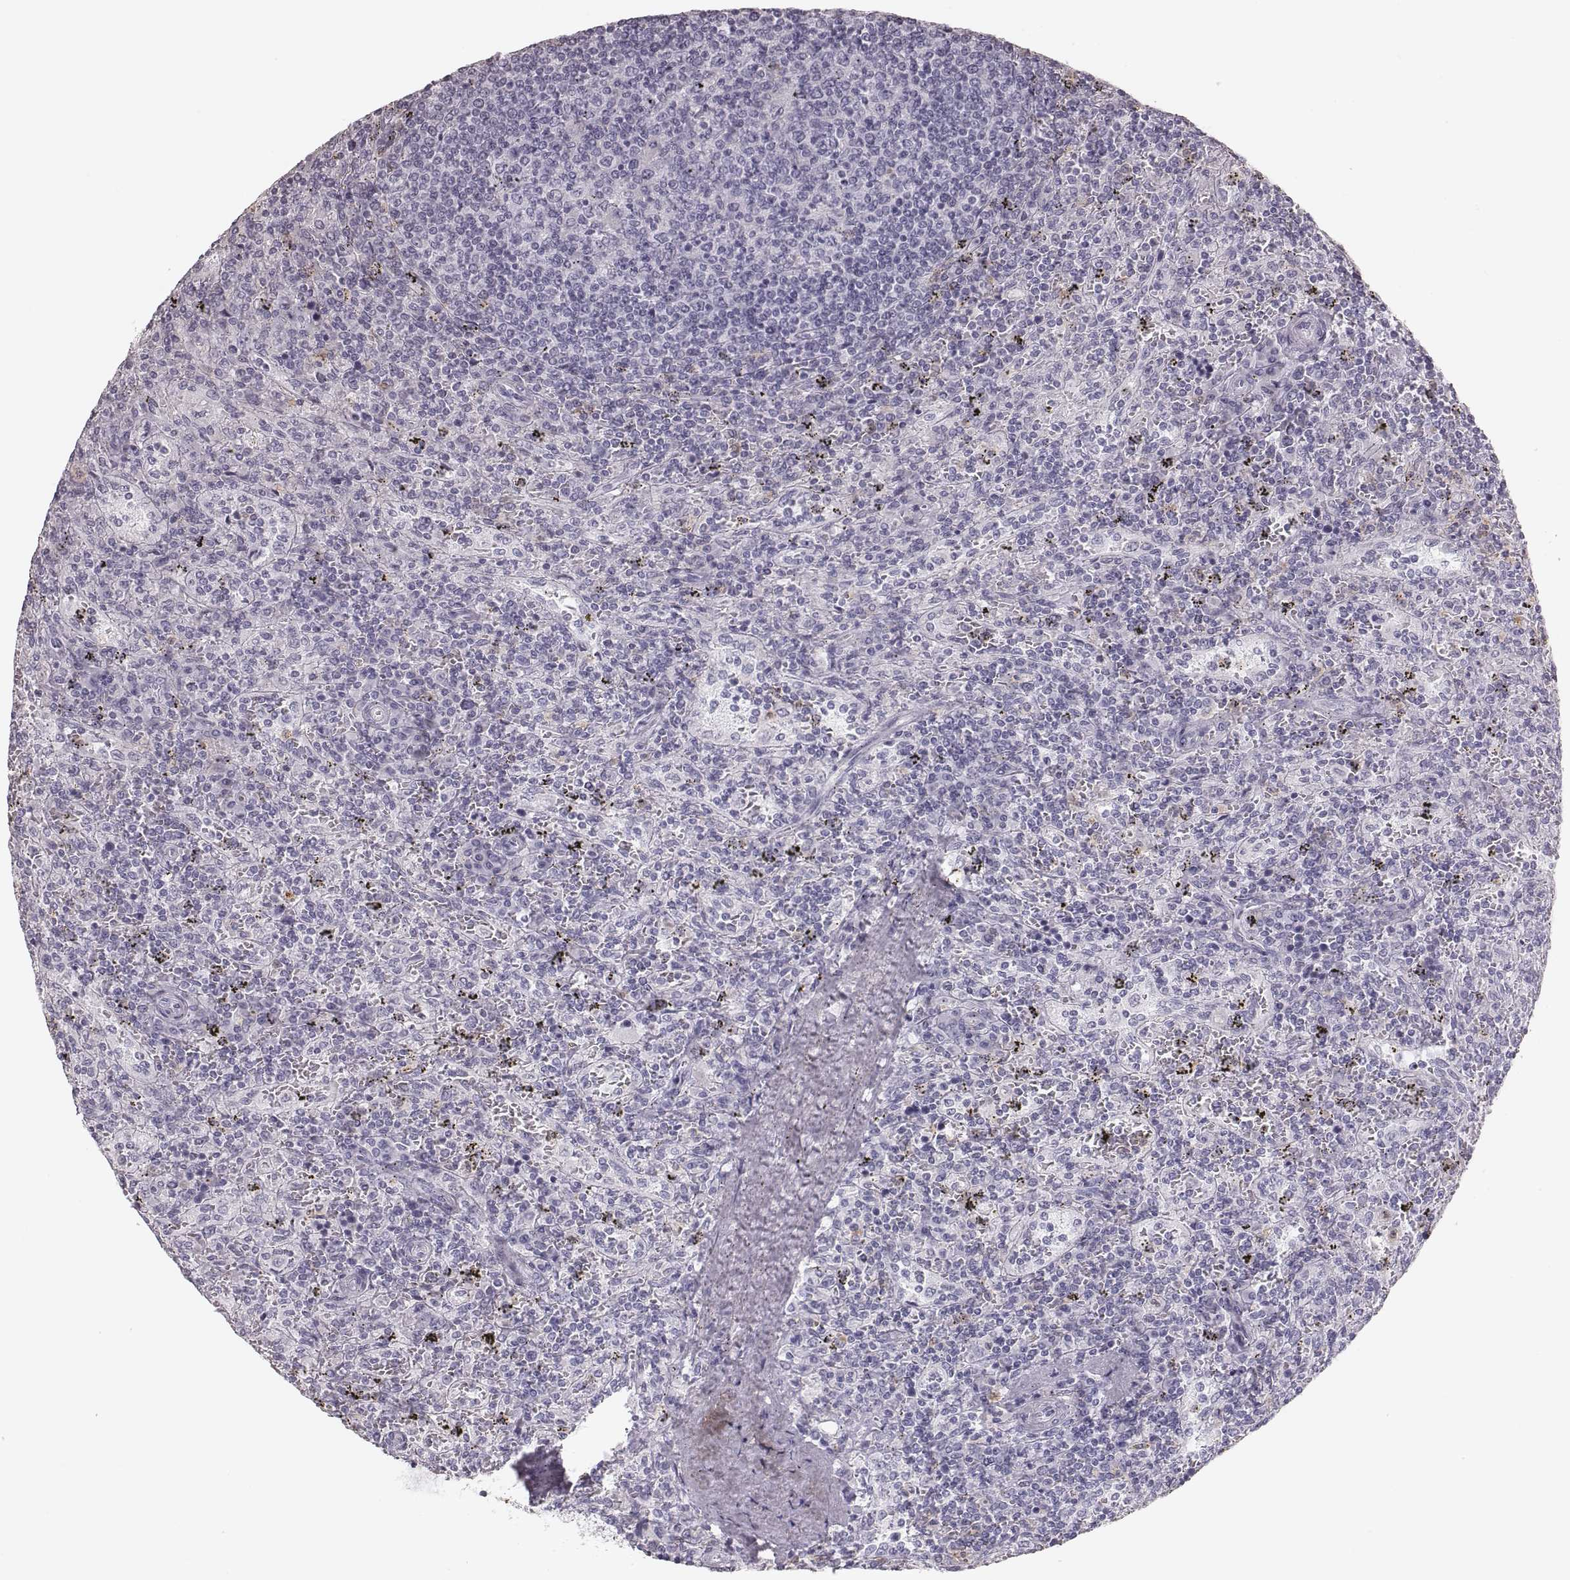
{"staining": {"intensity": "negative", "quantity": "none", "location": "none"}, "tissue": "lymphoma", "cell_type": "Tumor cells", "image_type": "cancer", "snomed": [{"axis": "morphology", "description": "Malignant lymphoma, non-Hodgkin's type, Low grade"}, {"axis": "topography", "description": "Spleen"}], "caption": "DAB (3,3'-diaminobenzidine) immunohistochemical staining of human lymphoma displays no significant positivity in tumor cells. (DAB (3,3'-diaminobenzidine) immunohistochemistry (IHC), high magnification).", "gene": "ELANE", "patient": {"sex": "male", "age": 62}}